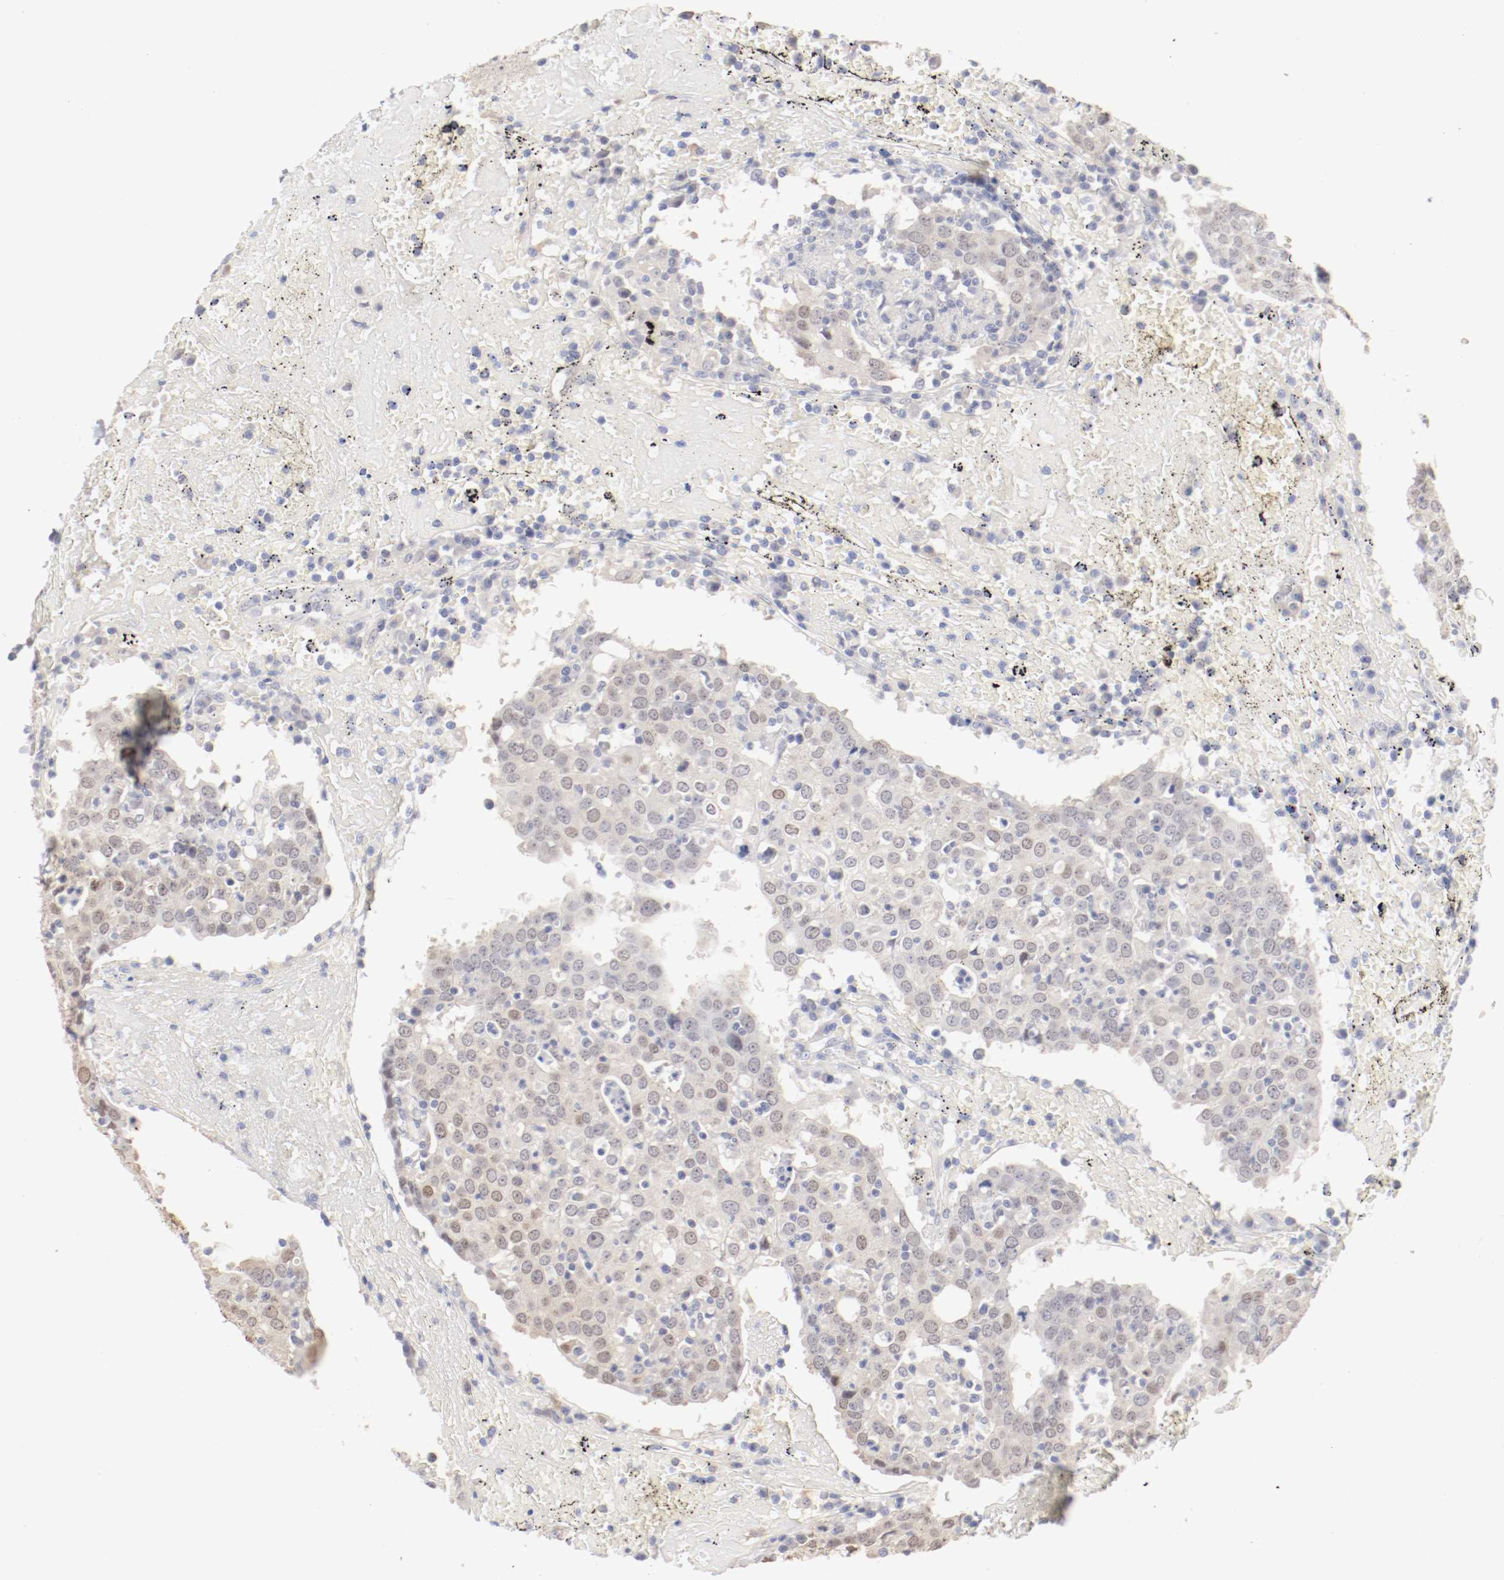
{"staining": {"intensity": "weak", "quantity": "25%-75%", "location": "cytoplasmic/membranous"}, "tissue": "head and neck cancer", "cell_type": "Tumor cells", "image_type": "cancer", "snomed": [{"axis": "morphology", "description": "Adenocarcinoma, NOS"}, {"axis": "topography", "description": "Salivary gland"}, {"axis": "topography", "description": "Head-Neck"}], "caption": "Human head and neck cancer stained for a protein (brown) shows weak cytoplasmic/membranous positive staining in approximately 25%-75% of tumor cells.", "gene": "DNAL4", "patient": {"sex": "female", "age": 65}}